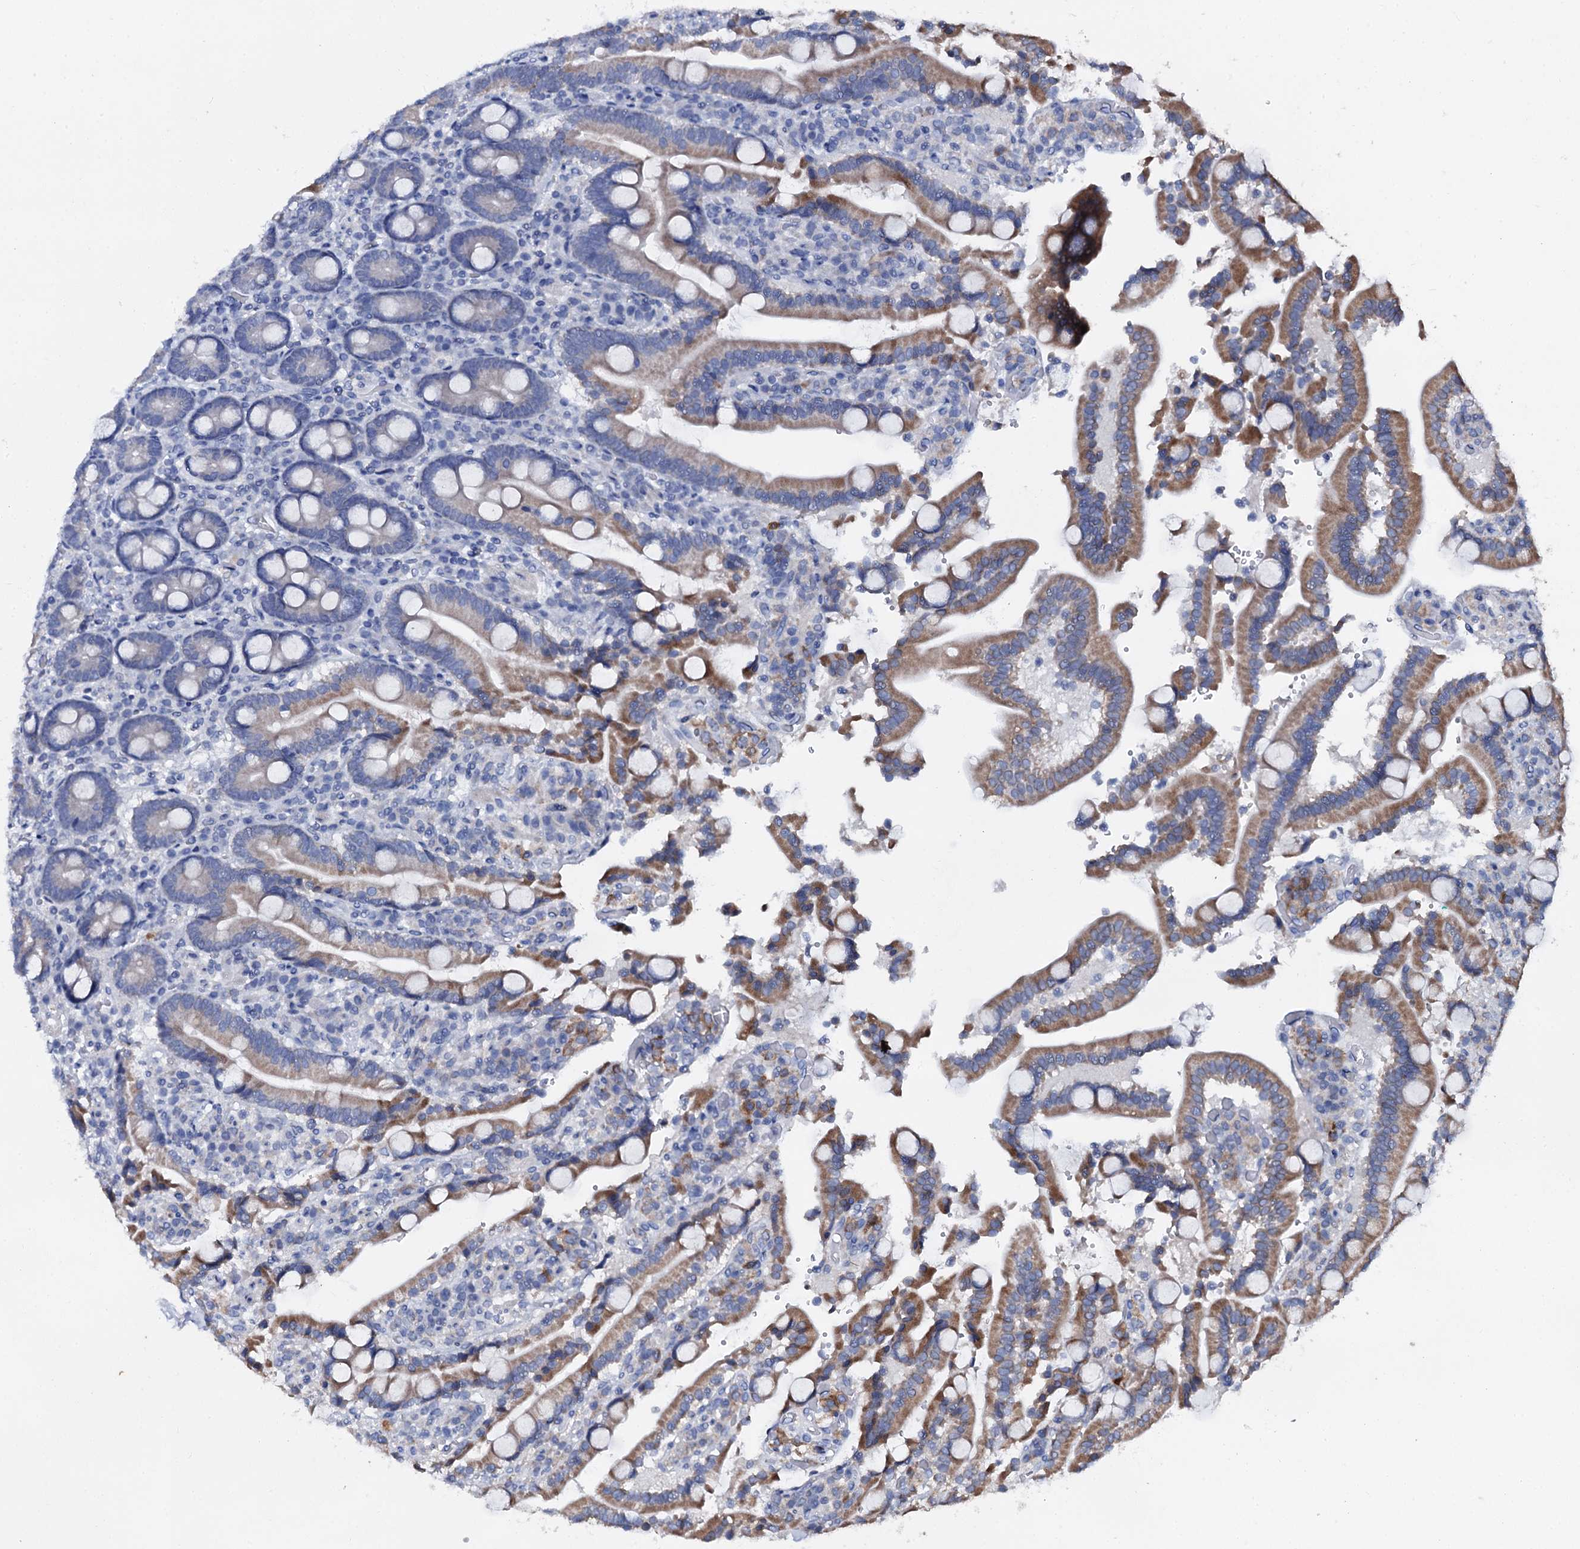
{"staining": {"intensity": "moderate", "quantity": ">75%", "location": "cytoplasmic/membranous"}, "tissue": "duodenum", "cell_type": "Glandular cells", "image_type": "normal", "snomed": [{"axis": "morphology", "description": "Normal tissue, NOS"}, {"axis": "topography", "description": "Duodenum"}], "caption": "An IHC image of normal tissue is shown. Protein staining in brown labels moderate cytoplasmic/membranous positivity in duodenum within glandular cells.", "gene": "SLC37A4", "patient": {"sex": "female", "age": 62}}